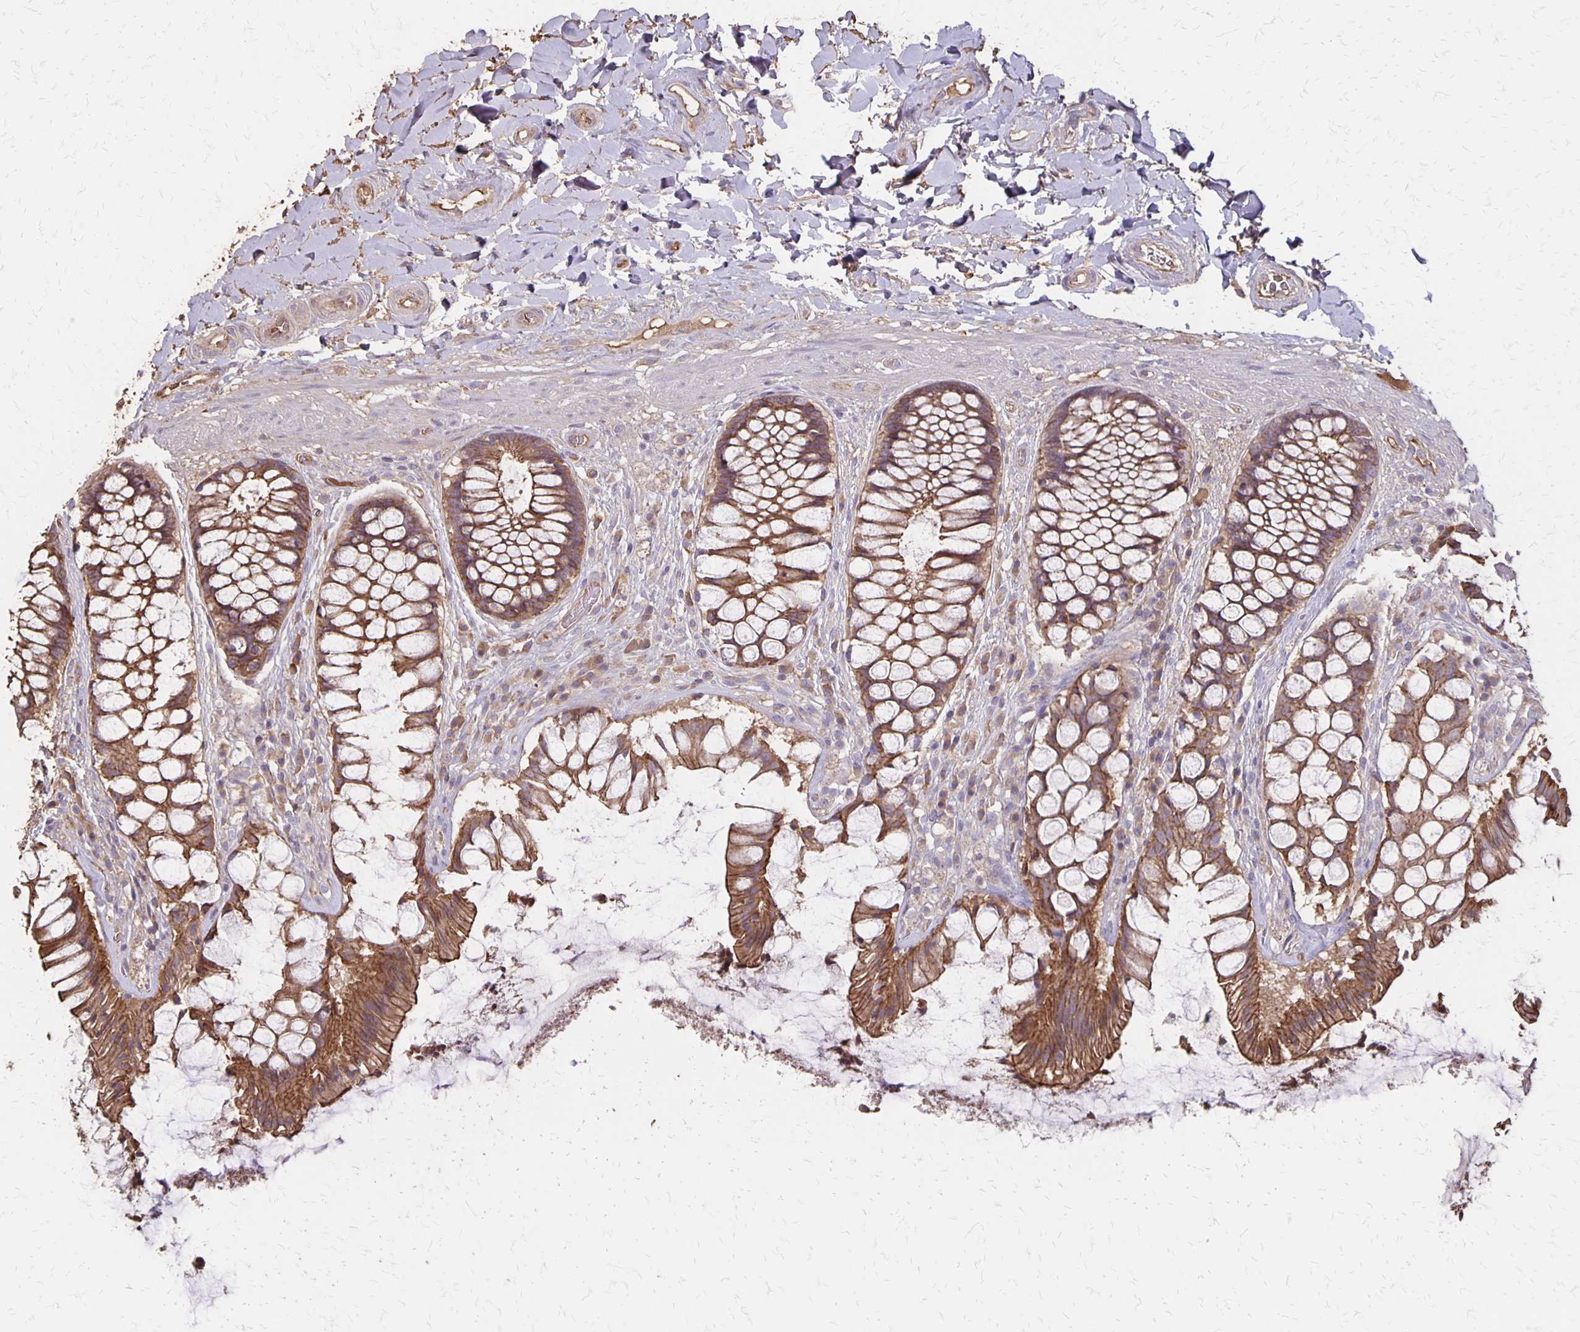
{"staining": {"intensity": "moderate", "quantity": ">75%", "location": "cytoplasmic/membranous"}, "tissue": "rectum", "cell_type": "Glandular cells", "image_type": "normal", "snomed": [{"axis": "morphology", "description": "Normal tissue, NOS"}, {"axis": "topography", "description": "Rectum"}], "caption": "DAB immunohistochemical staining of benign rectum displays moderate cytoplasmic/membranous protein staining in about >75% of glandular cells.", "gene": "PROM2", "patient": {"sex": "female", "age": 58}}